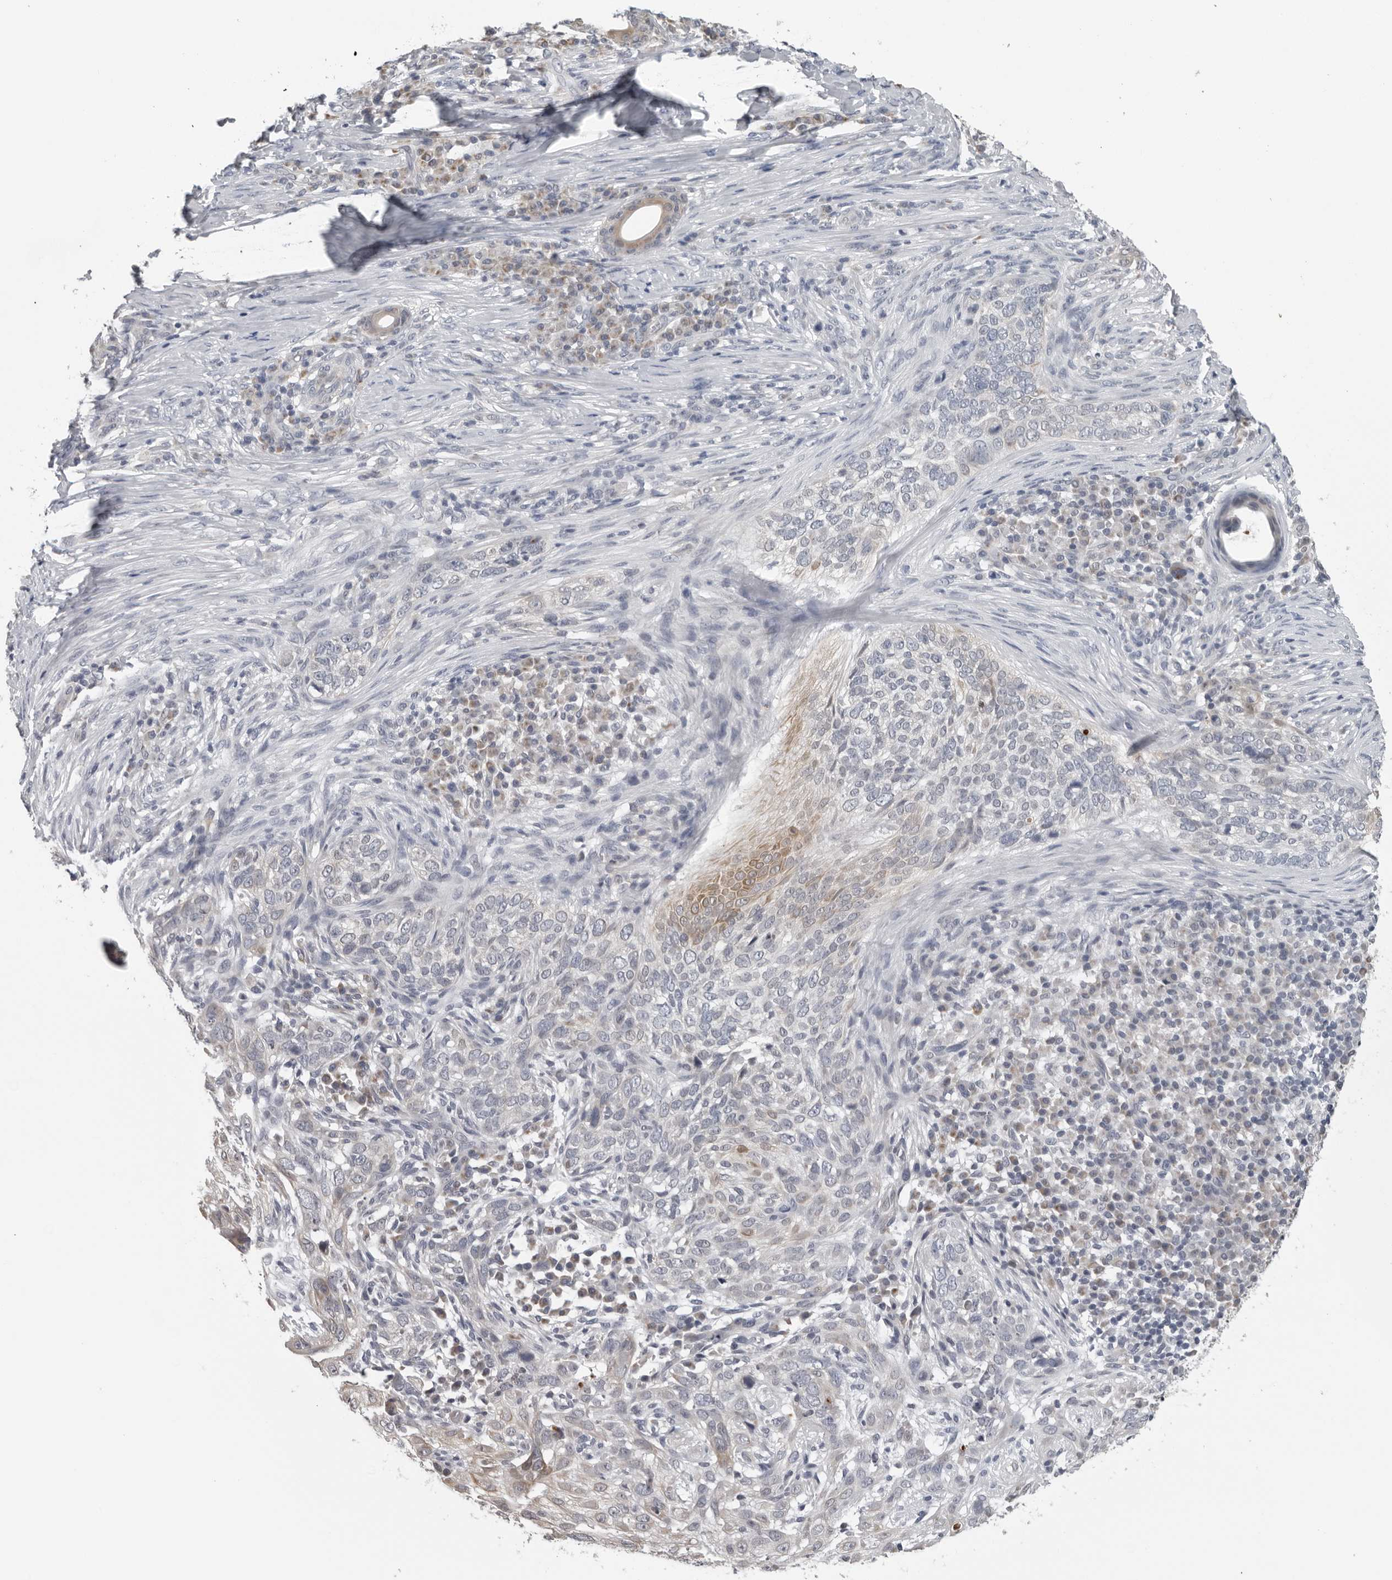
{"staining": {"intensity": "negative", "quantity": "none", "location": "none"}, "tissue": "skin cancer", "cell_type": "Tumor cells", "image_type": "cancer", "snomed": [{"axis": "morphology", "description": "Basal cell carcinoma"}, {"axis": "topography", "description": "Skin"}], "caption": "Immunohistochemistry (IHC) histopathology image of neoplastic tissue: human basal cell carcinoma (skin) stained with DAB (3,3'-diaminobenzidine) shows no significant protein staining in tumor cells.", "gene": "CPT2", "patient": {"sex": "female", "age": 64}}